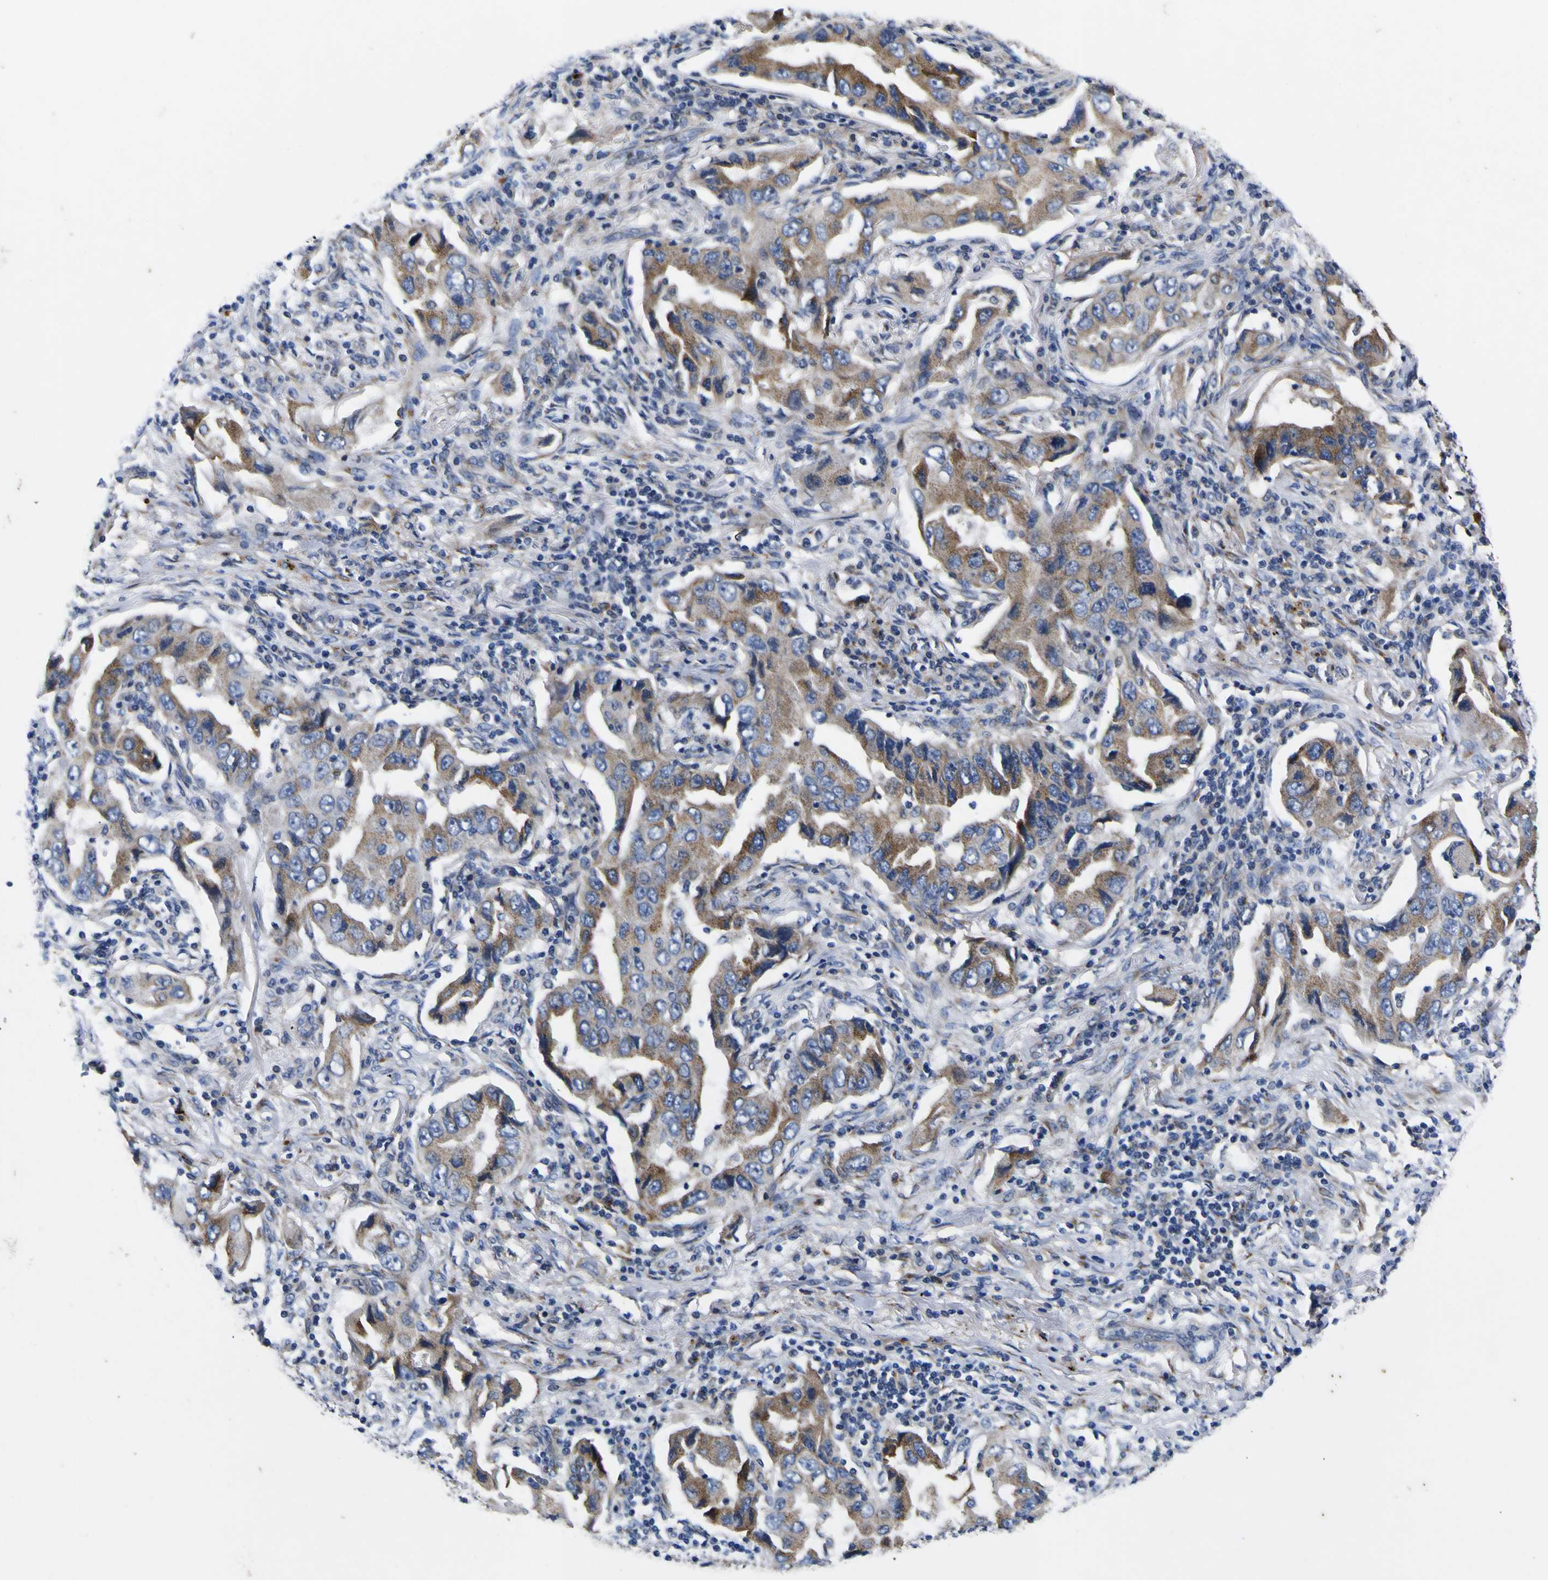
{"staining": {"intensity": "moderate", "quantity": ">75%", "location": "cytoplasmic/membranous"}, "tissue": "lung cancer", "cell_type": "Tumor cells", "image_type": "cancer", "snomed": [{"axis": "morphology", "description": "Adenocarcinoma, NOS"}, {"axis": "topography", "description": "Lung"}], "caption": "Lung cancer (adenocarcinoma) was stained to show a protein in brown. There is medium levels of moderate cytoplasmic/membranous staining in approximately >75% of tumor cells.", "gene": "COA1", "patient": {"sex": "female", "age": 65}}